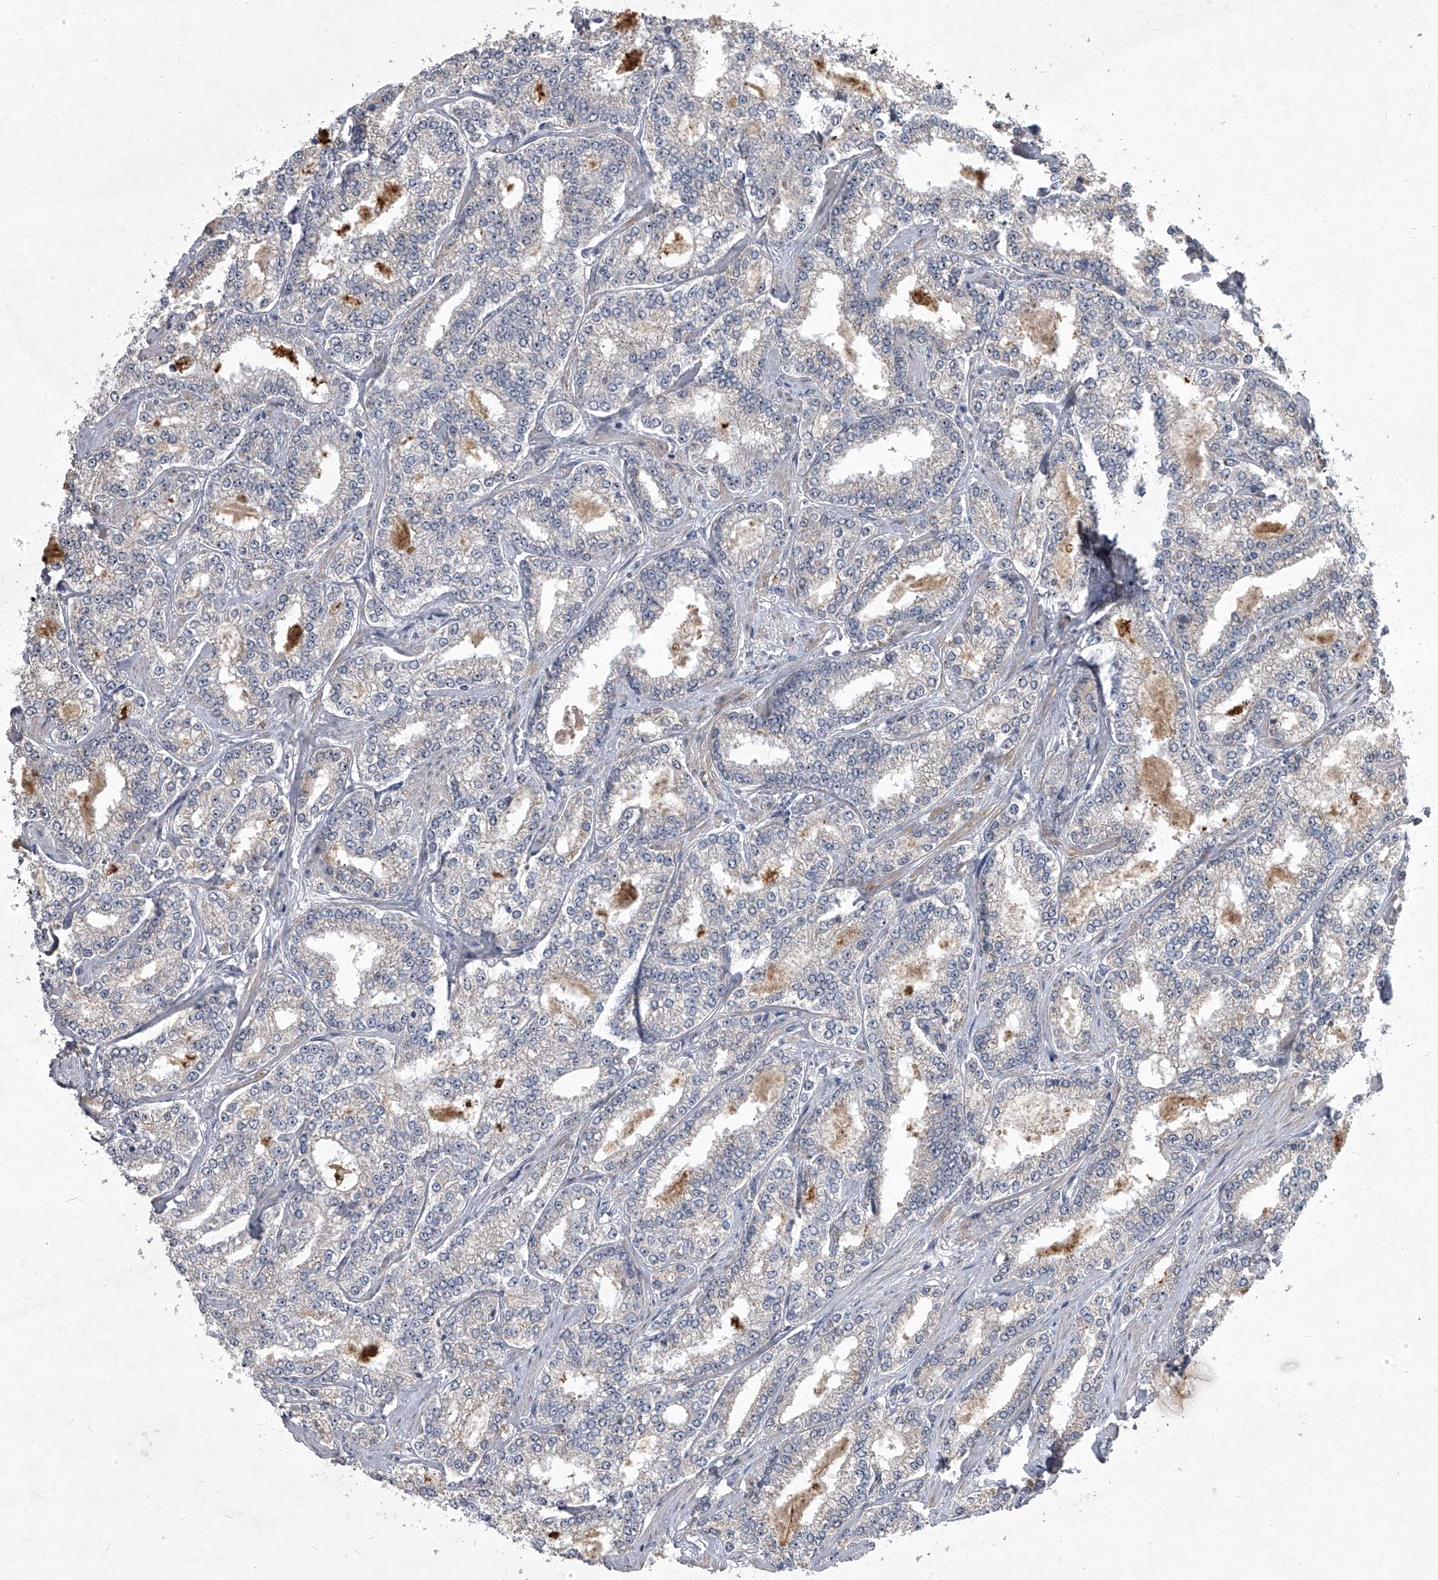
{"staining": {"intensity": "negative", "quantity": "none", "location": "none"}, "tissue": "prostate cancer", "cell_type": "Tumor cells", "image_type": "cancer", "snomed": [{"axis": "morphology", "description": "Normal tissue, NOS"}, {"axis": "morphology", "description": "Adenocarcinoma, High grade"}, {"axis": "topography", "description": "Prostate"}], "caption": "Tumor cells are negative for brown protein staining in prostate cancer.", "gene": "HEATR6", "patient": {"sex": "male", "age": 83}}